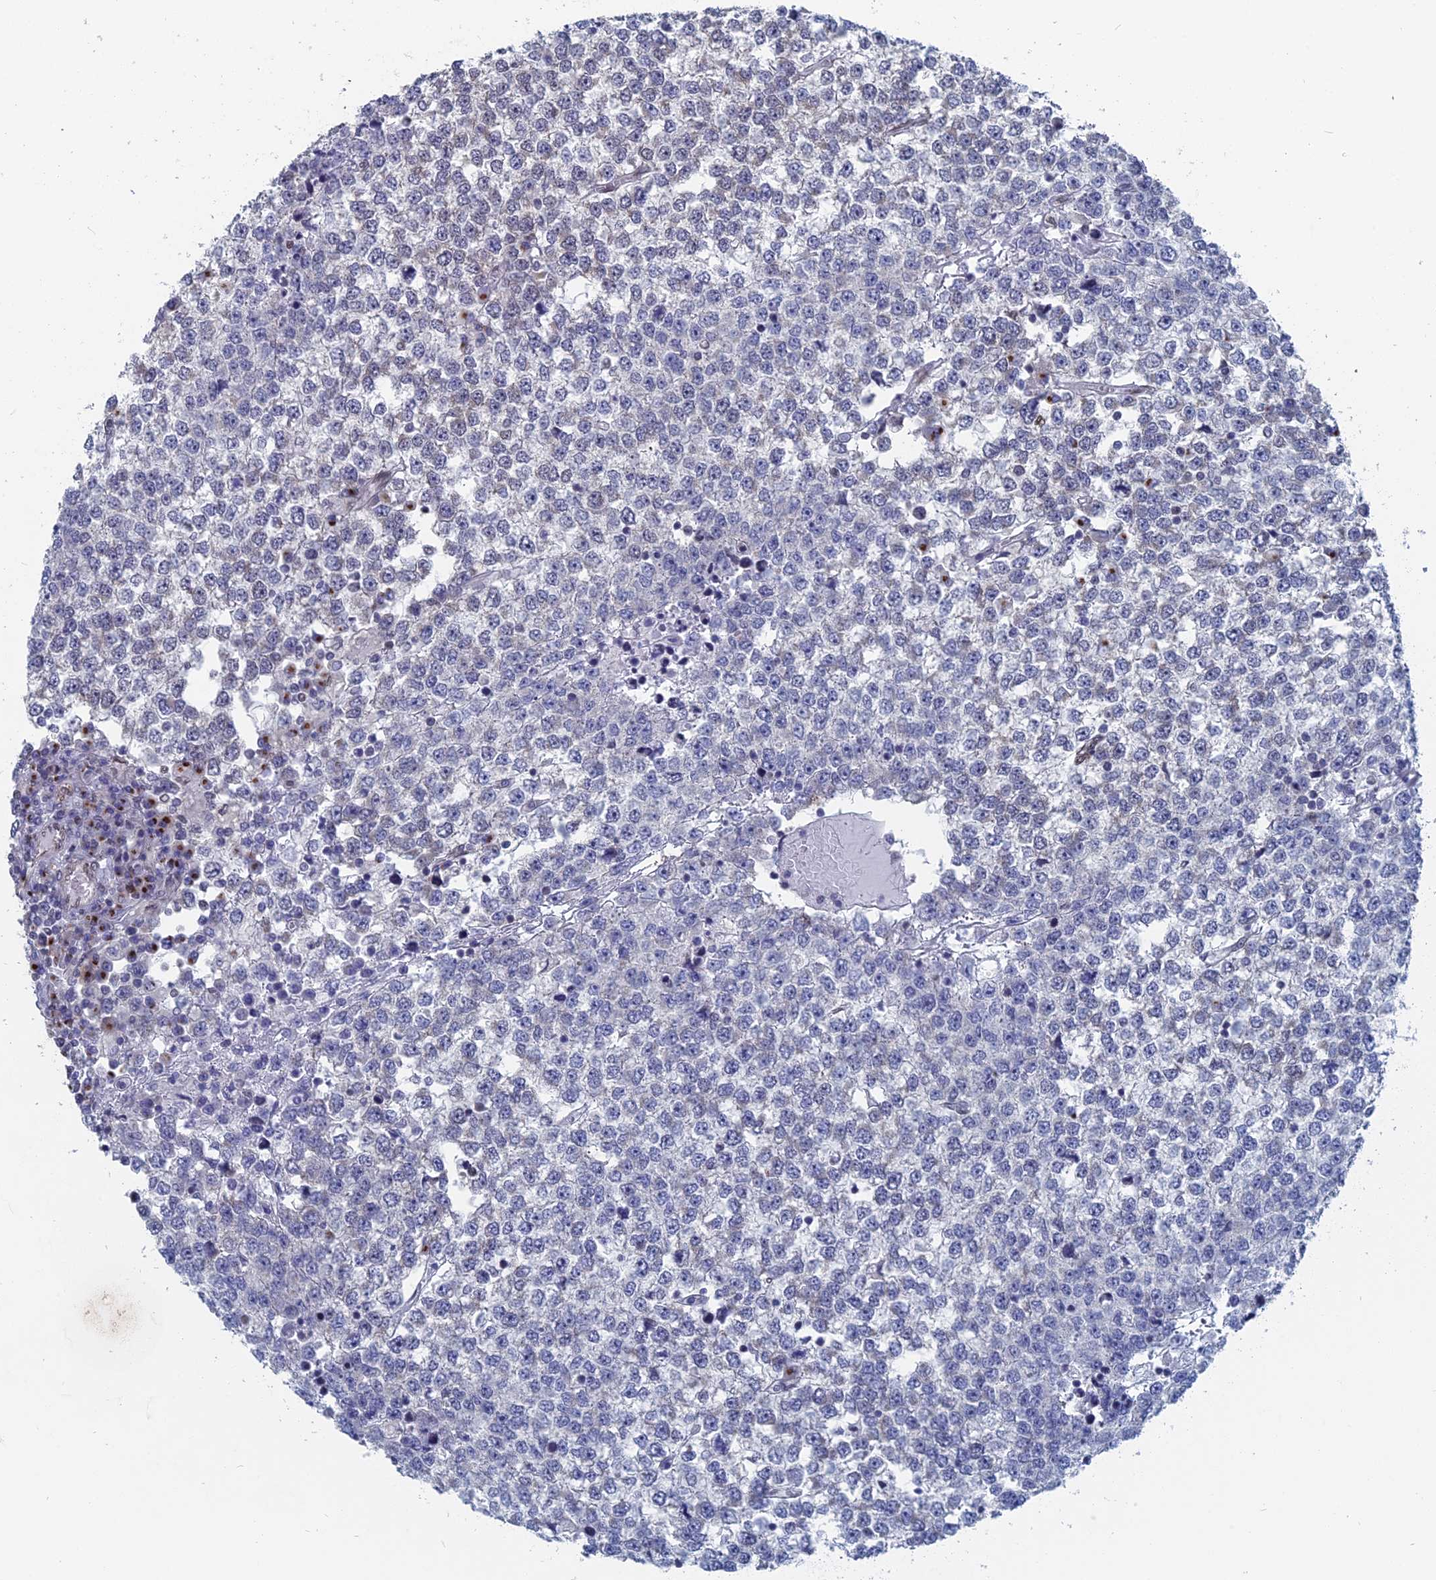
{"staining": {"intensity": "negative", "quantity": "none", "location": "none"}, "tissue": "testis cancer", "cell_type": "Tumor cells", "image_type": "cancer", "snomed": [{"axis": "morphology", "description": "Seminoma, NOS"}, {"axis": "topography", "description": "Testis"}], "caption": "Image shows no significant protein positivity in tumor cells of testis seminoma.", "gene": "MTRF1", "patient": {"sex": "male", "age": 65}}